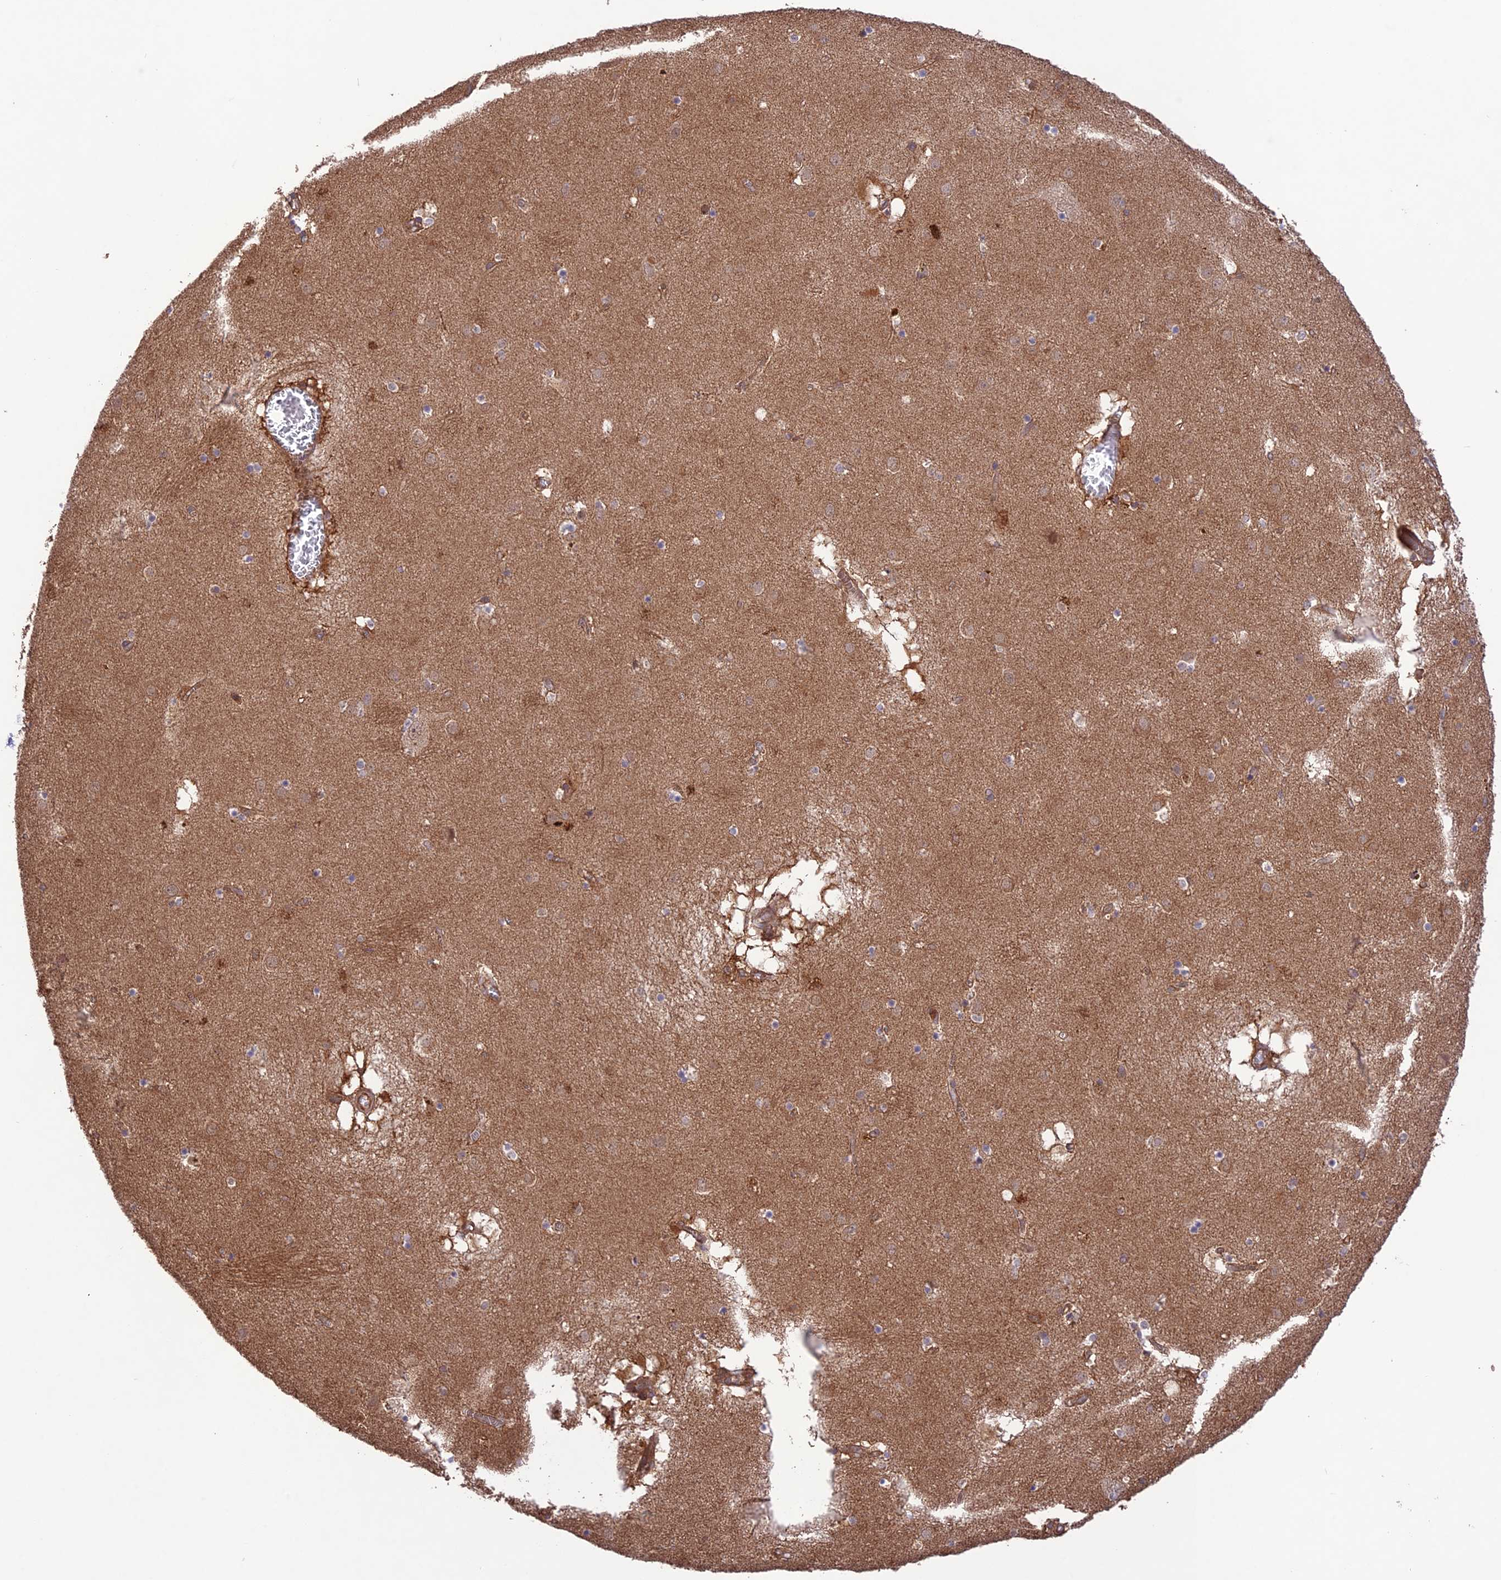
{"staining": {"intensity": "negative", "quantity": "none", "location": "none"}, "tissue": "caudate", "cell_type": "Glial cells", "image_type": "normal", "snomed": [{"axis": "morphology", "description": "Normal tissue, NOS"}, {"axis": "topography", "description": "Lateral ventricle wall"}], "caption": "A histopathology image of caudate stained for a protein shows no brown staining in glial cells. (IHC, brightfield microscopy, high magnification).", "gene": "FCHSD1", "patient": {"sex": "male", "age": 70}}